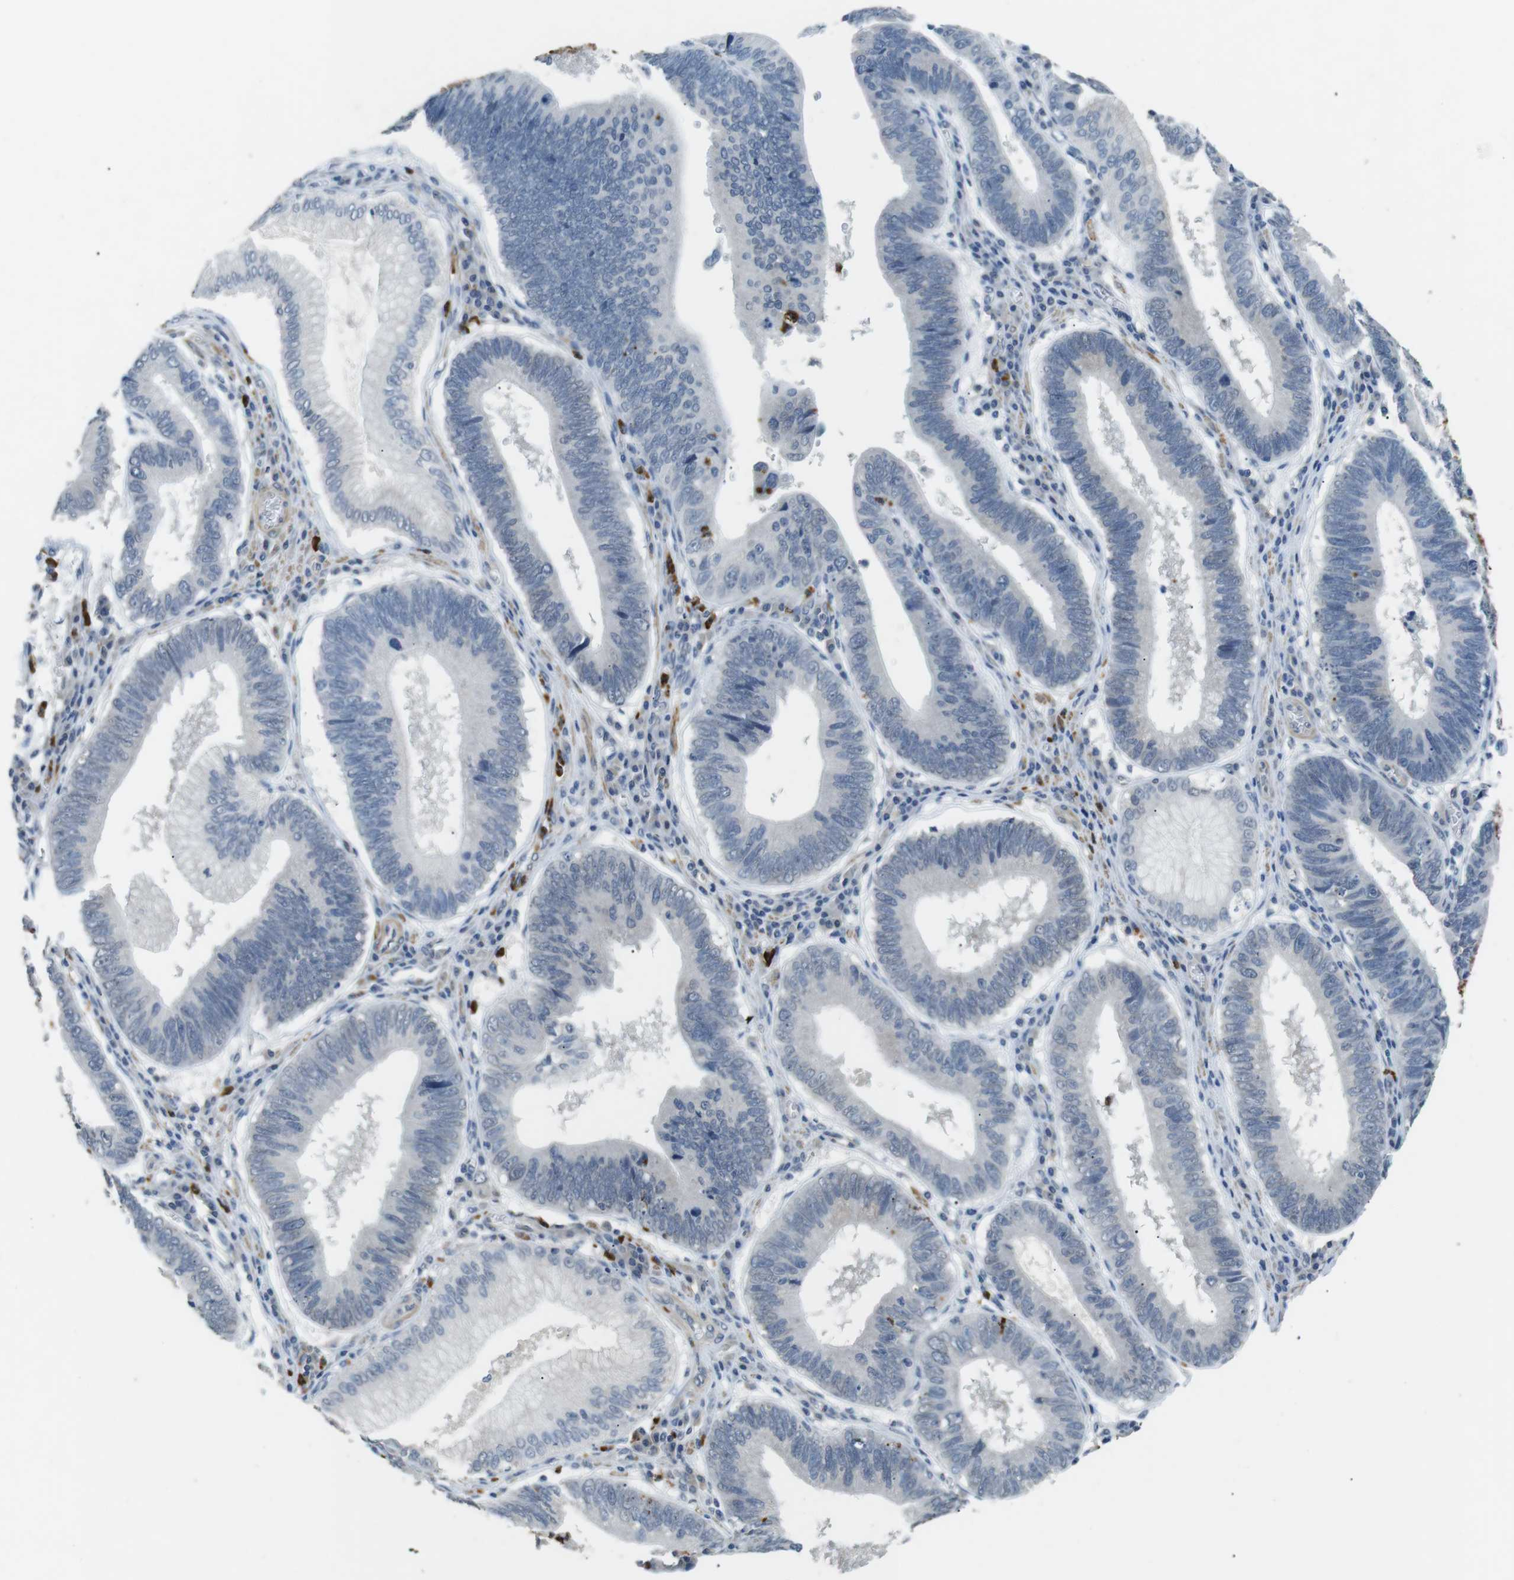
{"staining": {"intensity": "negative", "quantity": "none", "location": "none"}, "tissue": "stomach cancer", "cell_type": "Tumor cells", "image_type": "cancer", "snomed": [{"axis": "morphology", "description": "Adenocarcinoma, NOS"}, {"axis": "topography", "description": "Stomach"}], "caption": "DAB immunohistochemical staining of stomach adenocarcinoma shows no significant positivity in tumor cells.", "gene": "GZMM", "patient": {"sex": "male", "age": 59}}